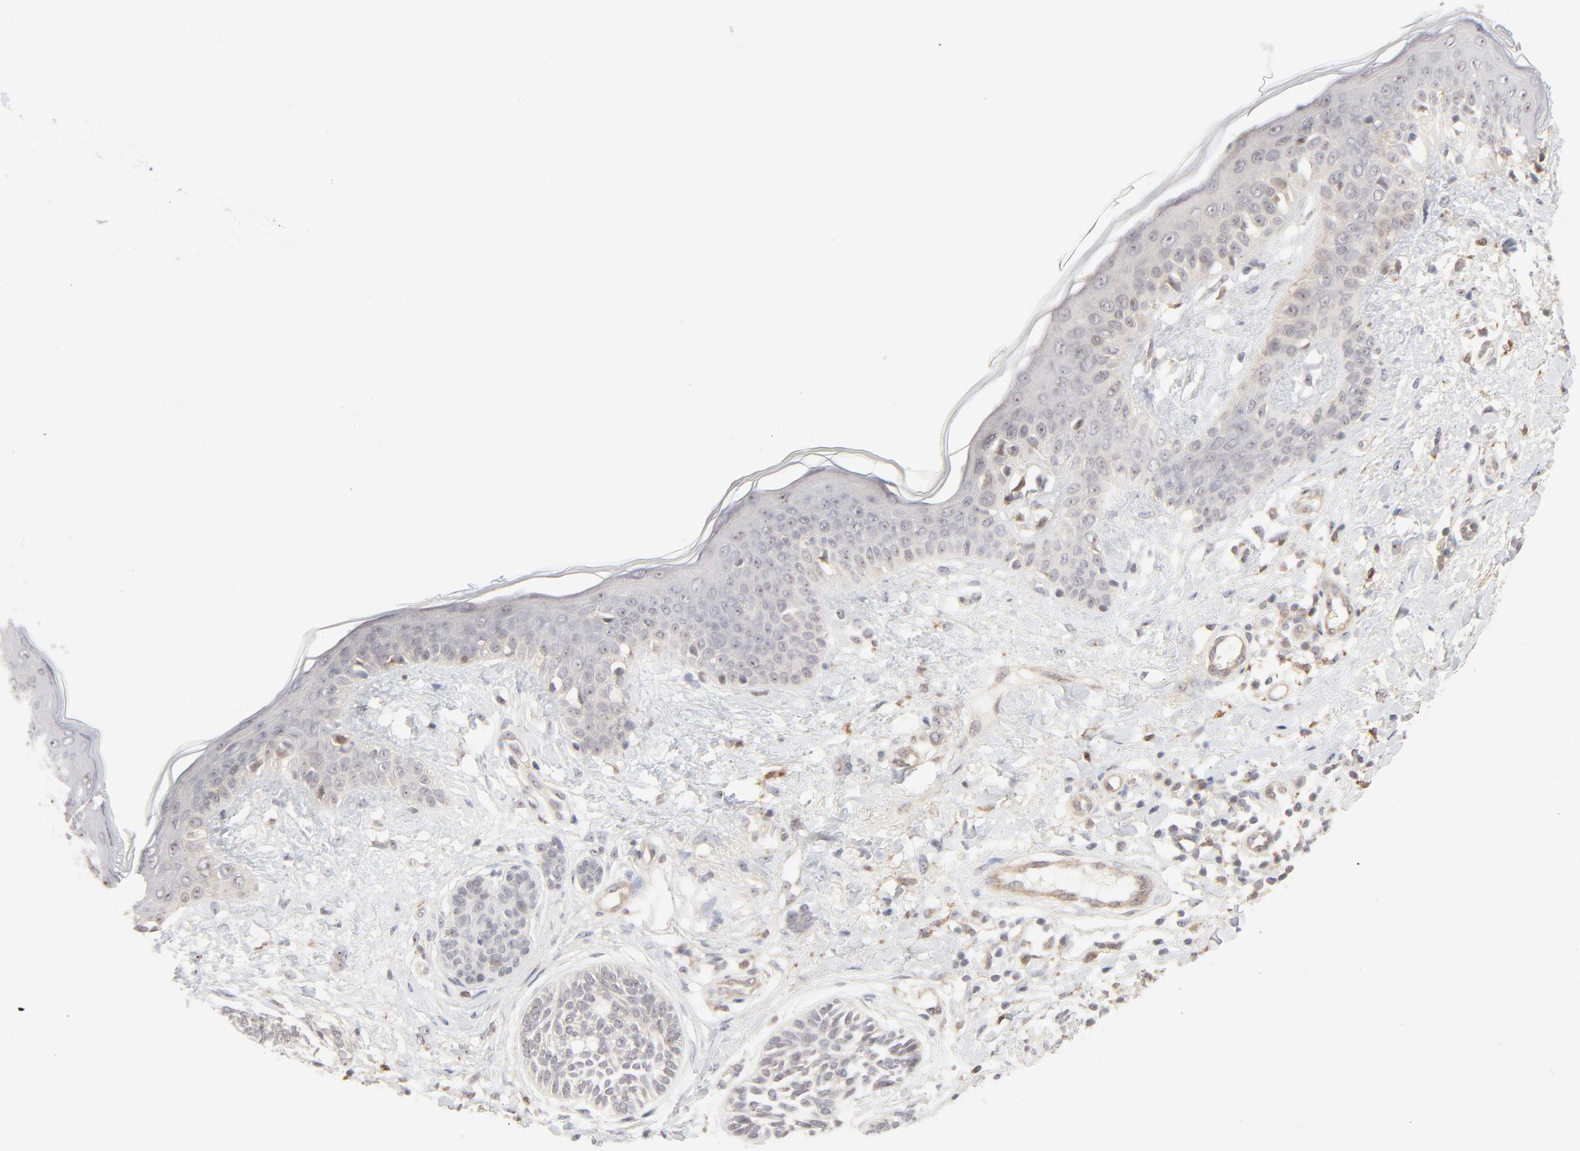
{"staining": {"intensity": "weak", "quantity": "<25%", "location": "cytoplasmic/membranous"}, "tissue": "skin cancer", "cell_type": "Tumor cells", "image_type": "cancer", "snomed": [{"axis": "morphology", "description": "Normal tissue, NOS"}, {"axis": "morphology", "description": "Basal cell carcinoma"}, {"axis": "topography", "description": "Skin"}], "caption": "DAB (3,3'-diaminobenzidine) immunohistochemical staining of basal cell carcinoma (skin) shows no significant positivity in tumor cells. (Stains: DAB immunohistochemistry with hematoxylin counter stain, Microscopy: brightfield microscopy at high magnification).", "gene": "RAB5C", "patient": {"sex": "male", "age": 63}}